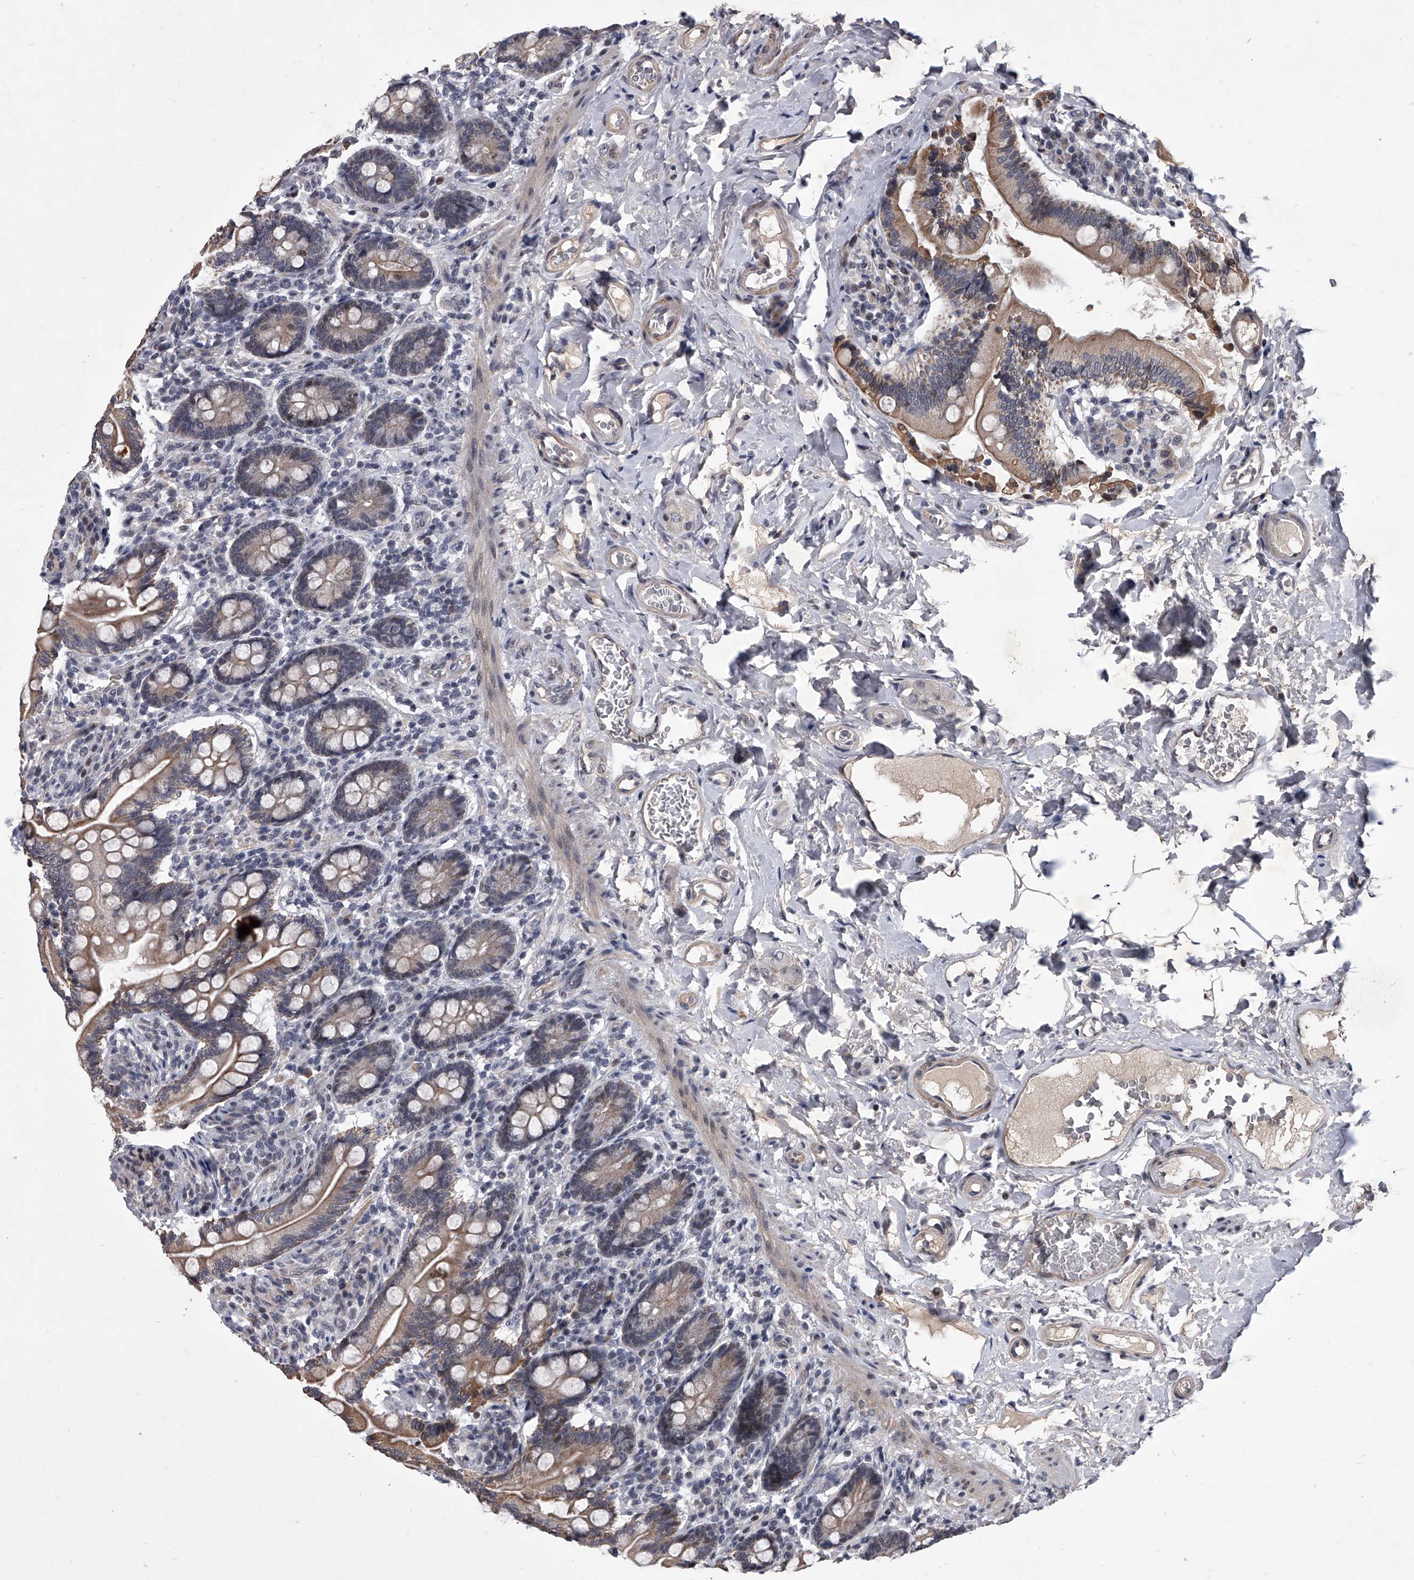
{"staining": {"intensity": "weak", "quantity": "25%-75%", "location": "cytoplasmic/membranous"}, "tissue": "small intestine", "cell_type": "Glandular cells", "image_type": "normal", "snomed": [{"axis": "morphology", "description": "Normal tissue, NOS"}, {"axis": "topography", "description": "Small intestine"}], "caption": "DAB immunohistochemical staining of unremarkable human small intestine displays weak cytoplasmic/membranous protein positivity in approximately 25%-75% of glandular cells.", "gene": "ZNF76", "patient": {"sex": "female", "age": 64}}